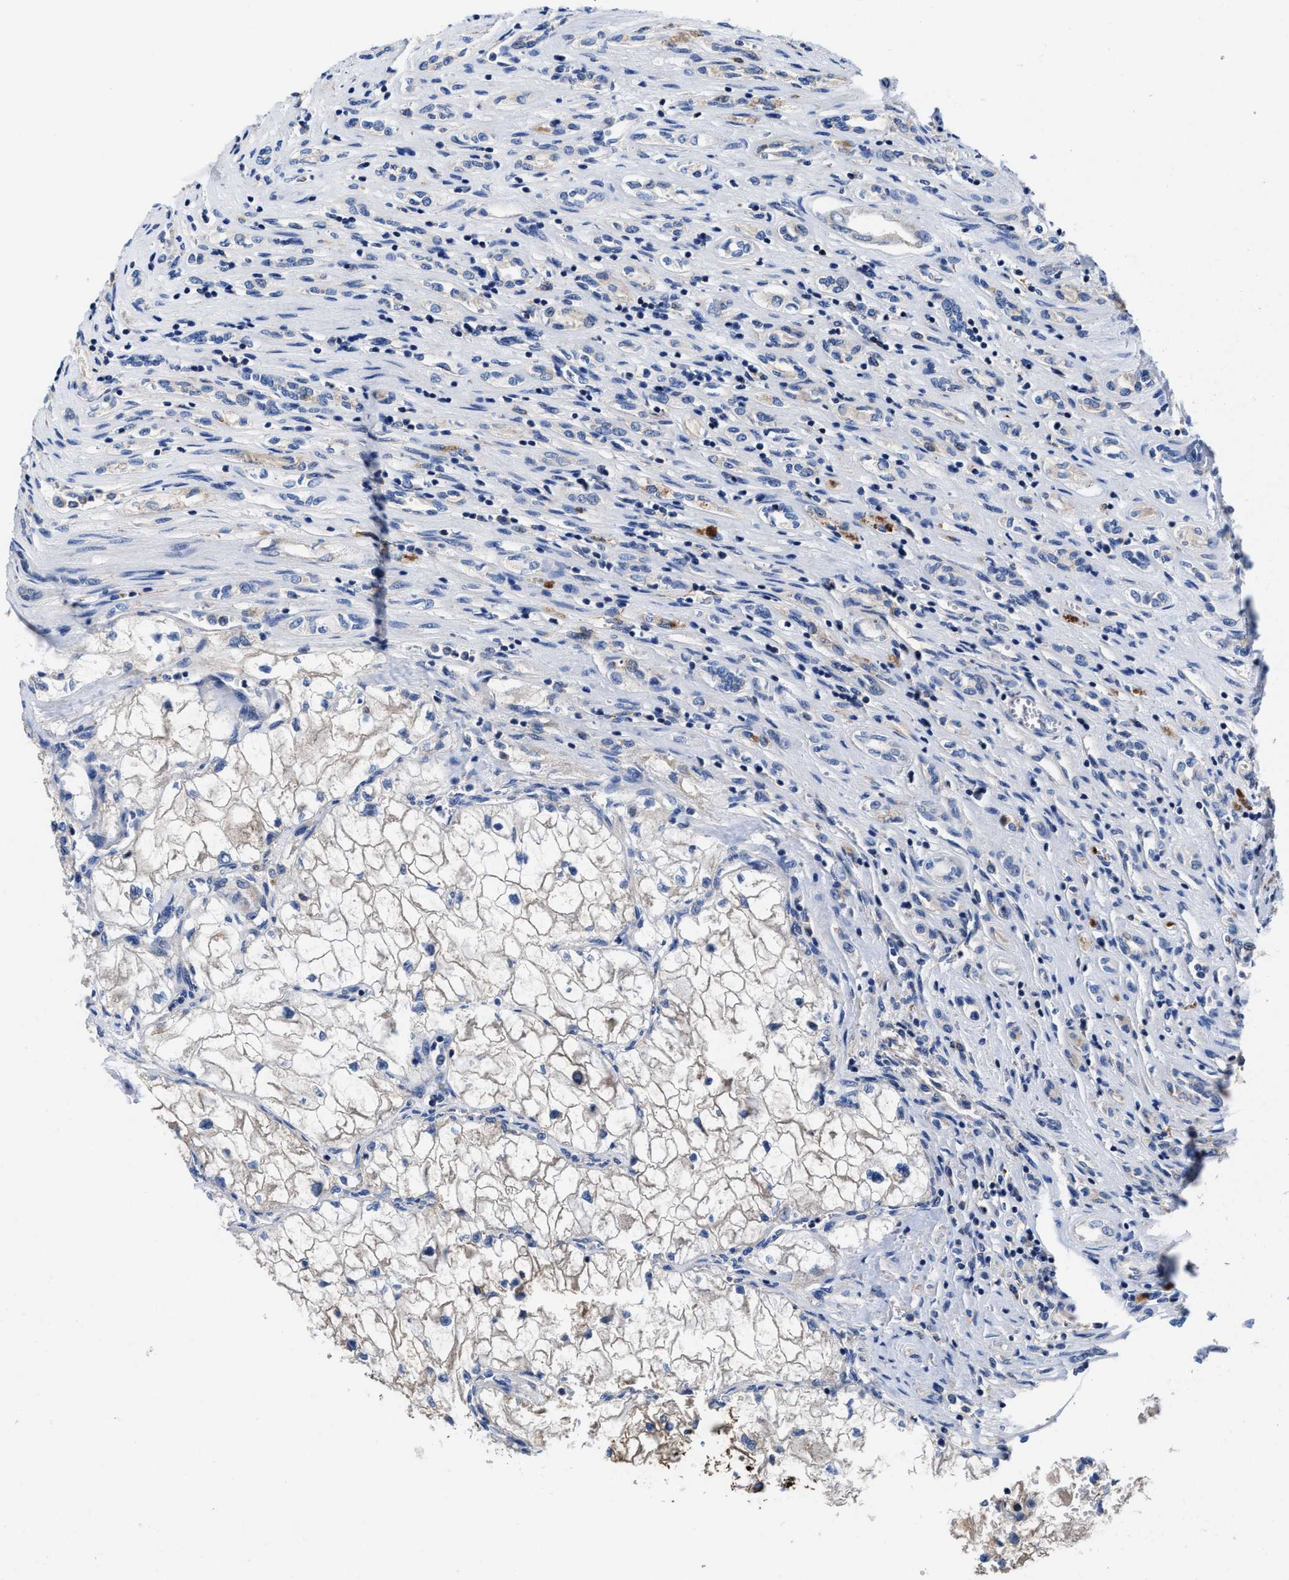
{"staining": {"intensity": "weak", "quantity": "<25%", "location": "cytoplasmic/membranous"}, "tissue": "renal cancer", "cell_type": "Tumor cells", "image_type": "cancer", "snomed": [{"axis": "morphology", "description": "Adenocarcinoma, NOS"}, {"axis": "topography", "description": "Kidney"}], "caption": "Tumor cells show no significant staining in renal cancer (adenocarcinoma).", "gene": "TMEM30A", "patient": {"sex": "female", "age": 70}}